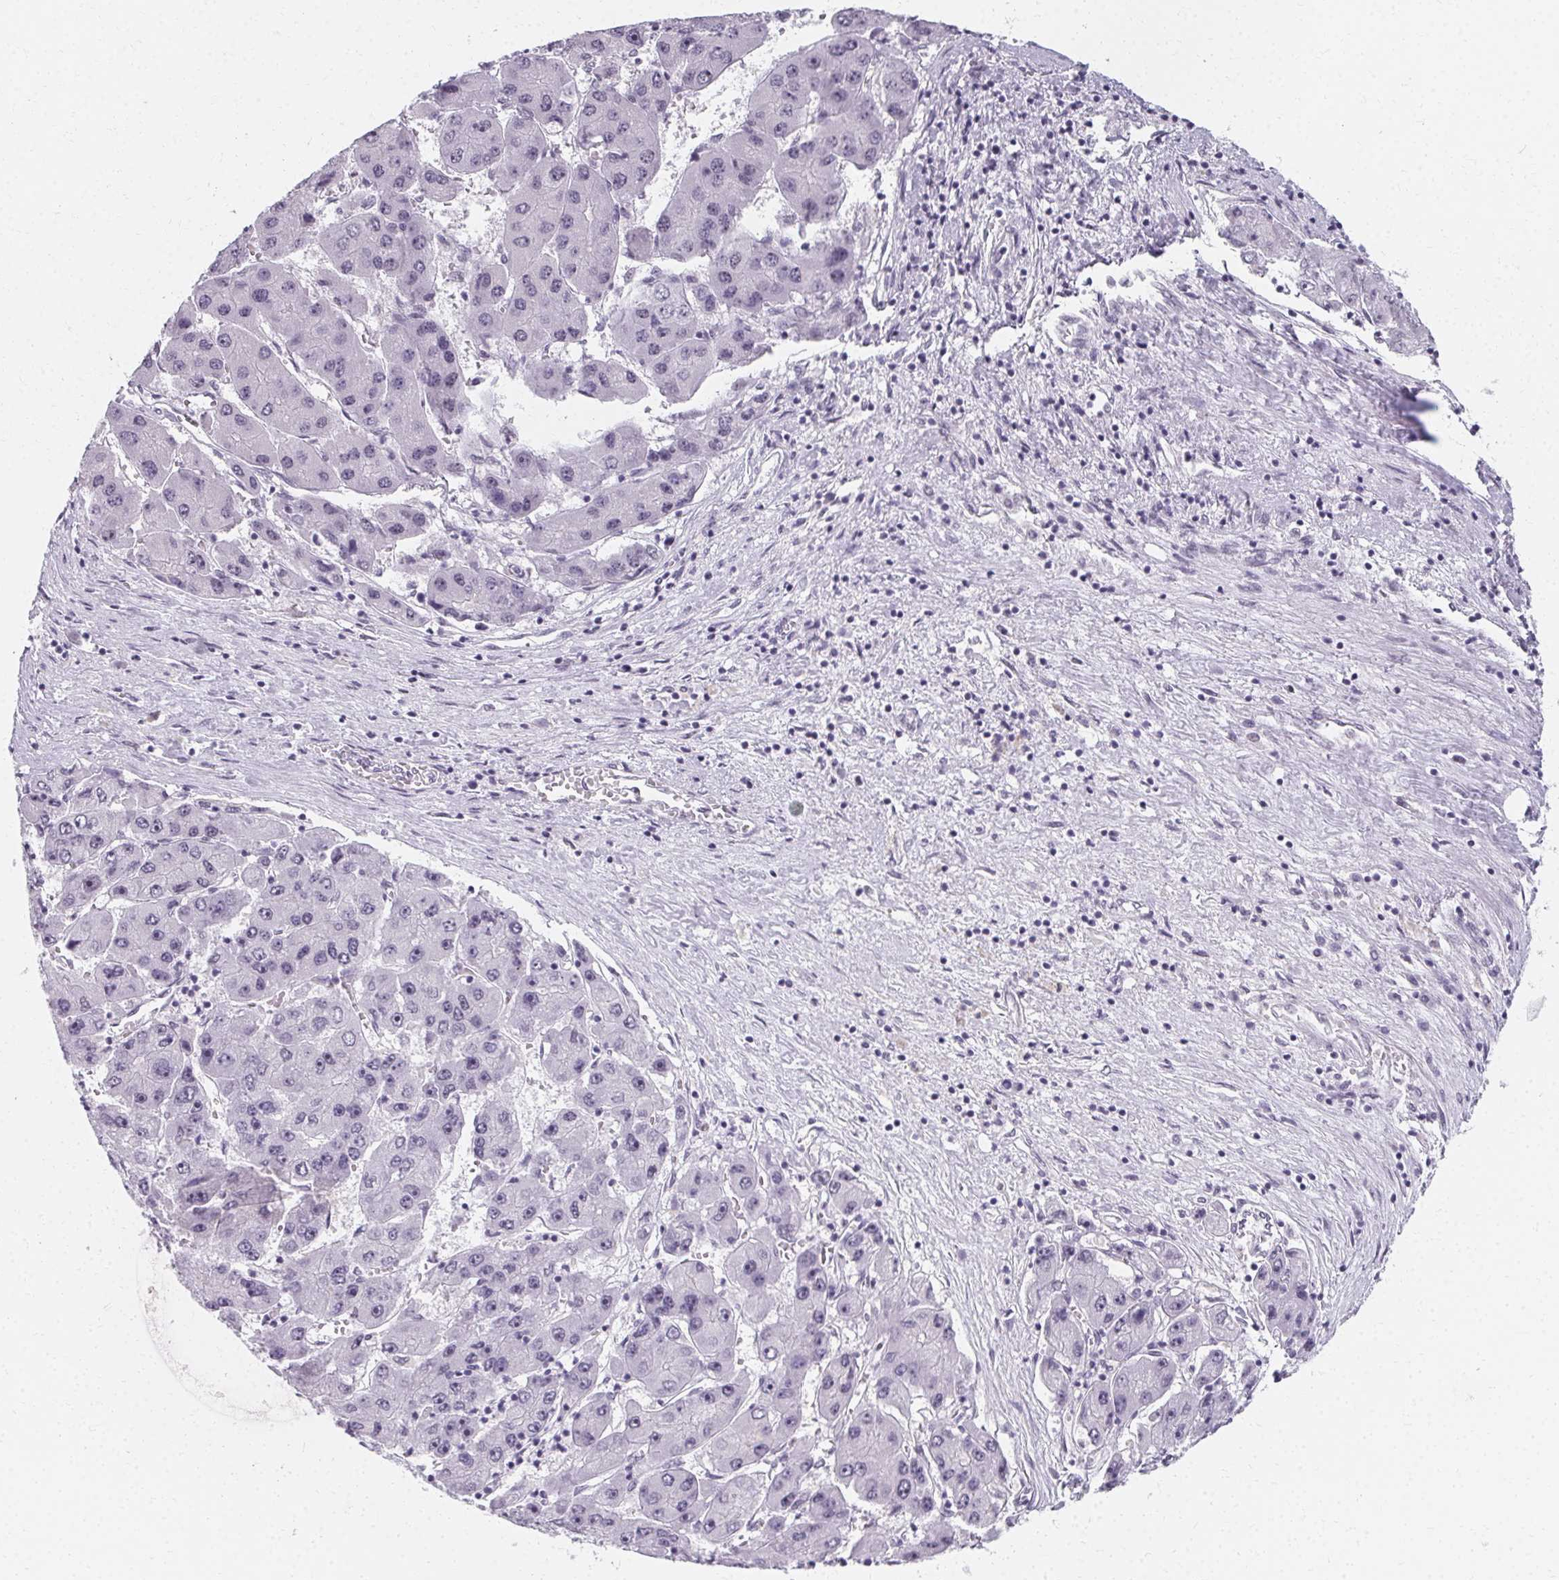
{"staining": {"intensity": "negative", "quantity": "none", "location": "none"}, "tissue": "liver cancer", "cell_type": "Tumor cells", "image_type": "cancer", "snomed": [{"axis": "morphology", "description": "Carcinoma, Hepatocellular, NOS"}, {"axis": "topography", "description": "Liver"}], "caption": "Immunohistochemical staining of liver cancer (hepatocellular carcinoma) shows no significant positivity in tumor cells.", "gene": "SYNPR", "patient": {"sex": "female", "age": 61}}